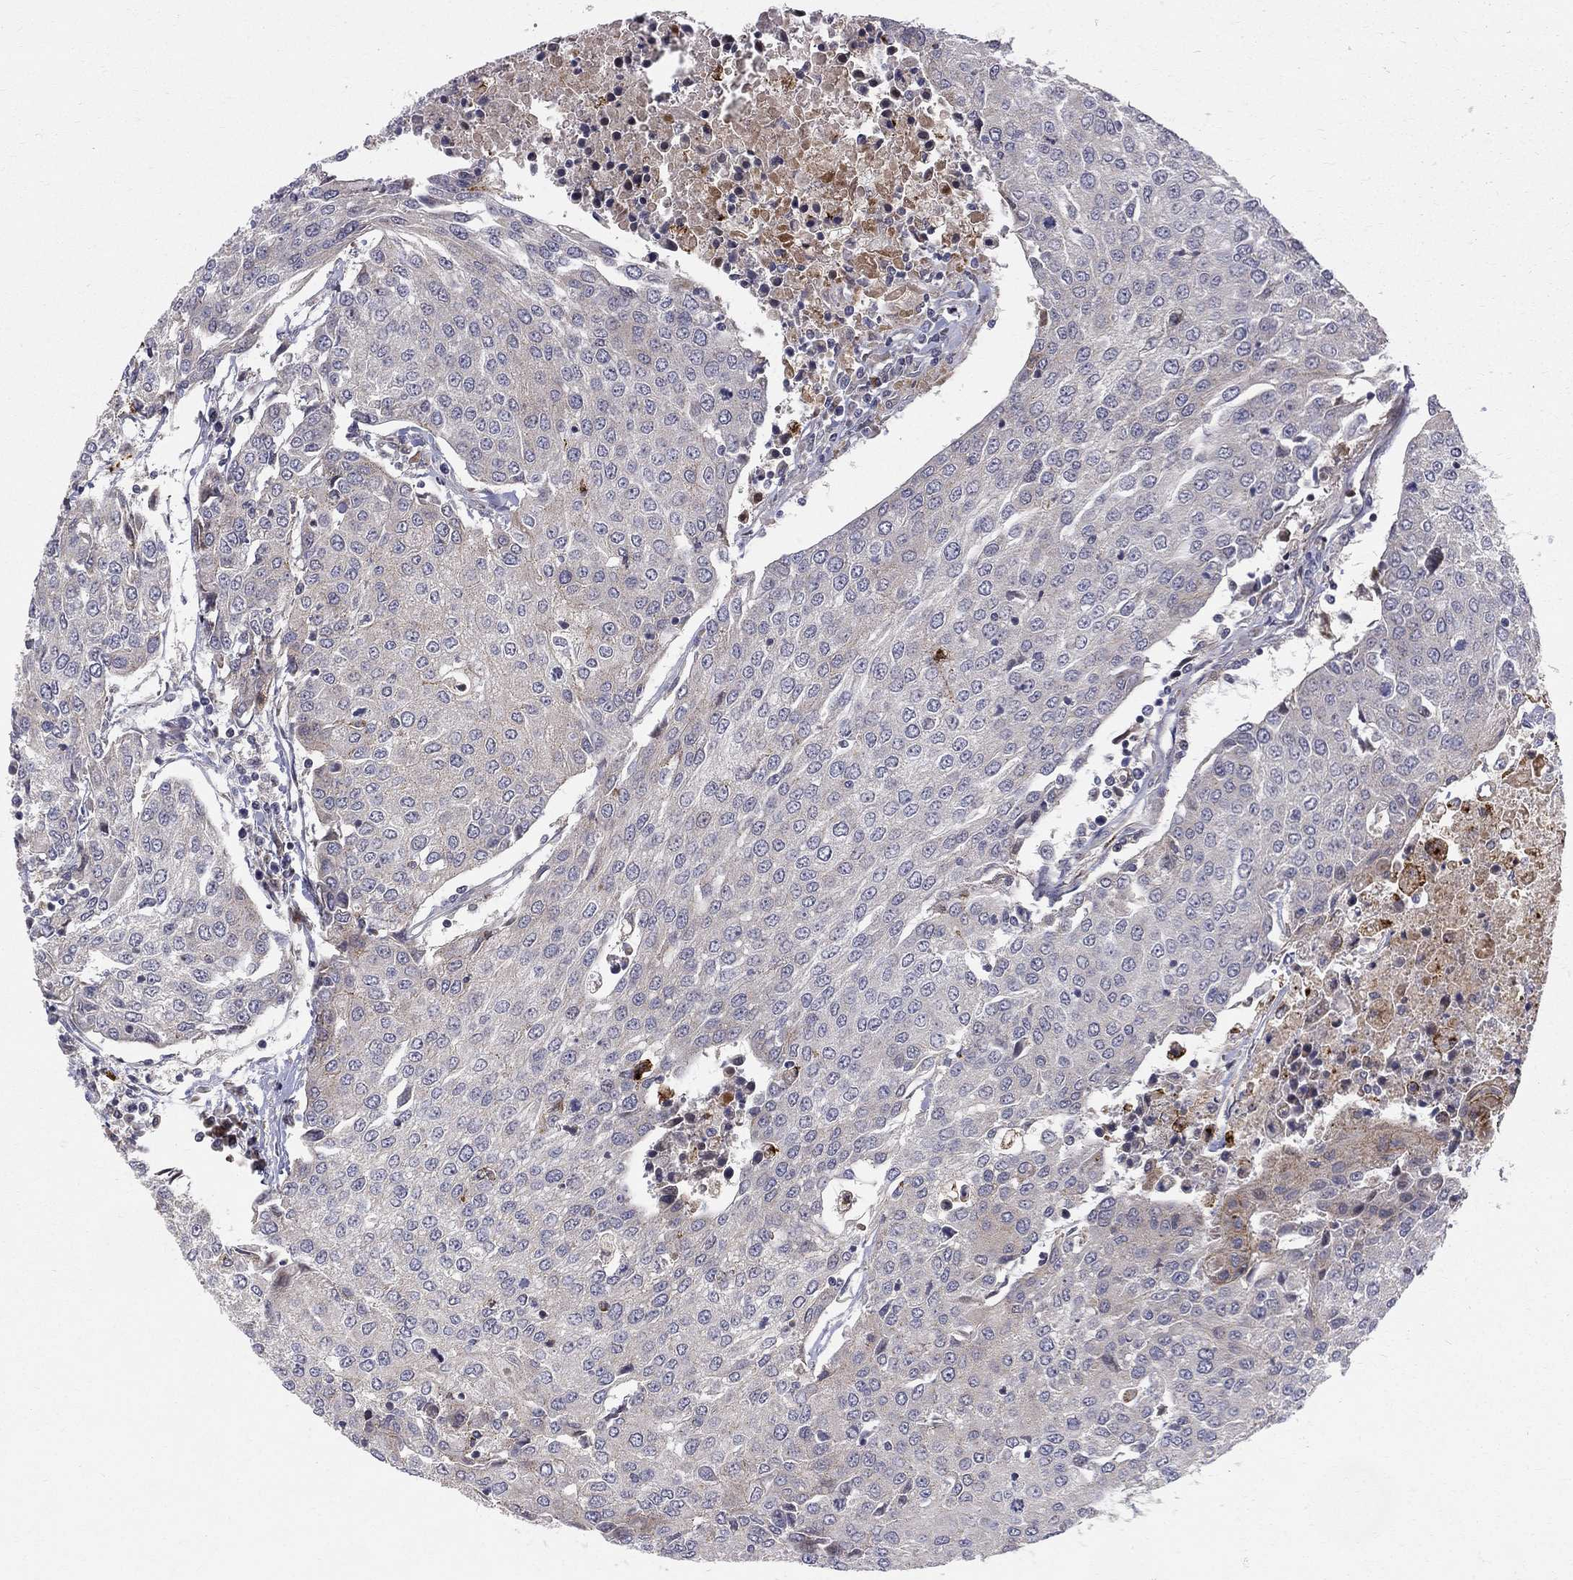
{"staining": {"intensity": "negative", "quantity": "none", "location": "none"}, "tissue": "urothelial cancer", "cell_type": "Tumor cells", "image_type": "cancer", "snomed": [{"axis": "morphology", "description": "Urothelial carcinoma, High grade"}, {"axis": "topography", "description": "Urinary bladder"}], "caption": "Tumor cells are negative for brown protein staining in urothelial cancer.", "gene": "WDR19", "patient": {"sex": "female", "age": 85}}